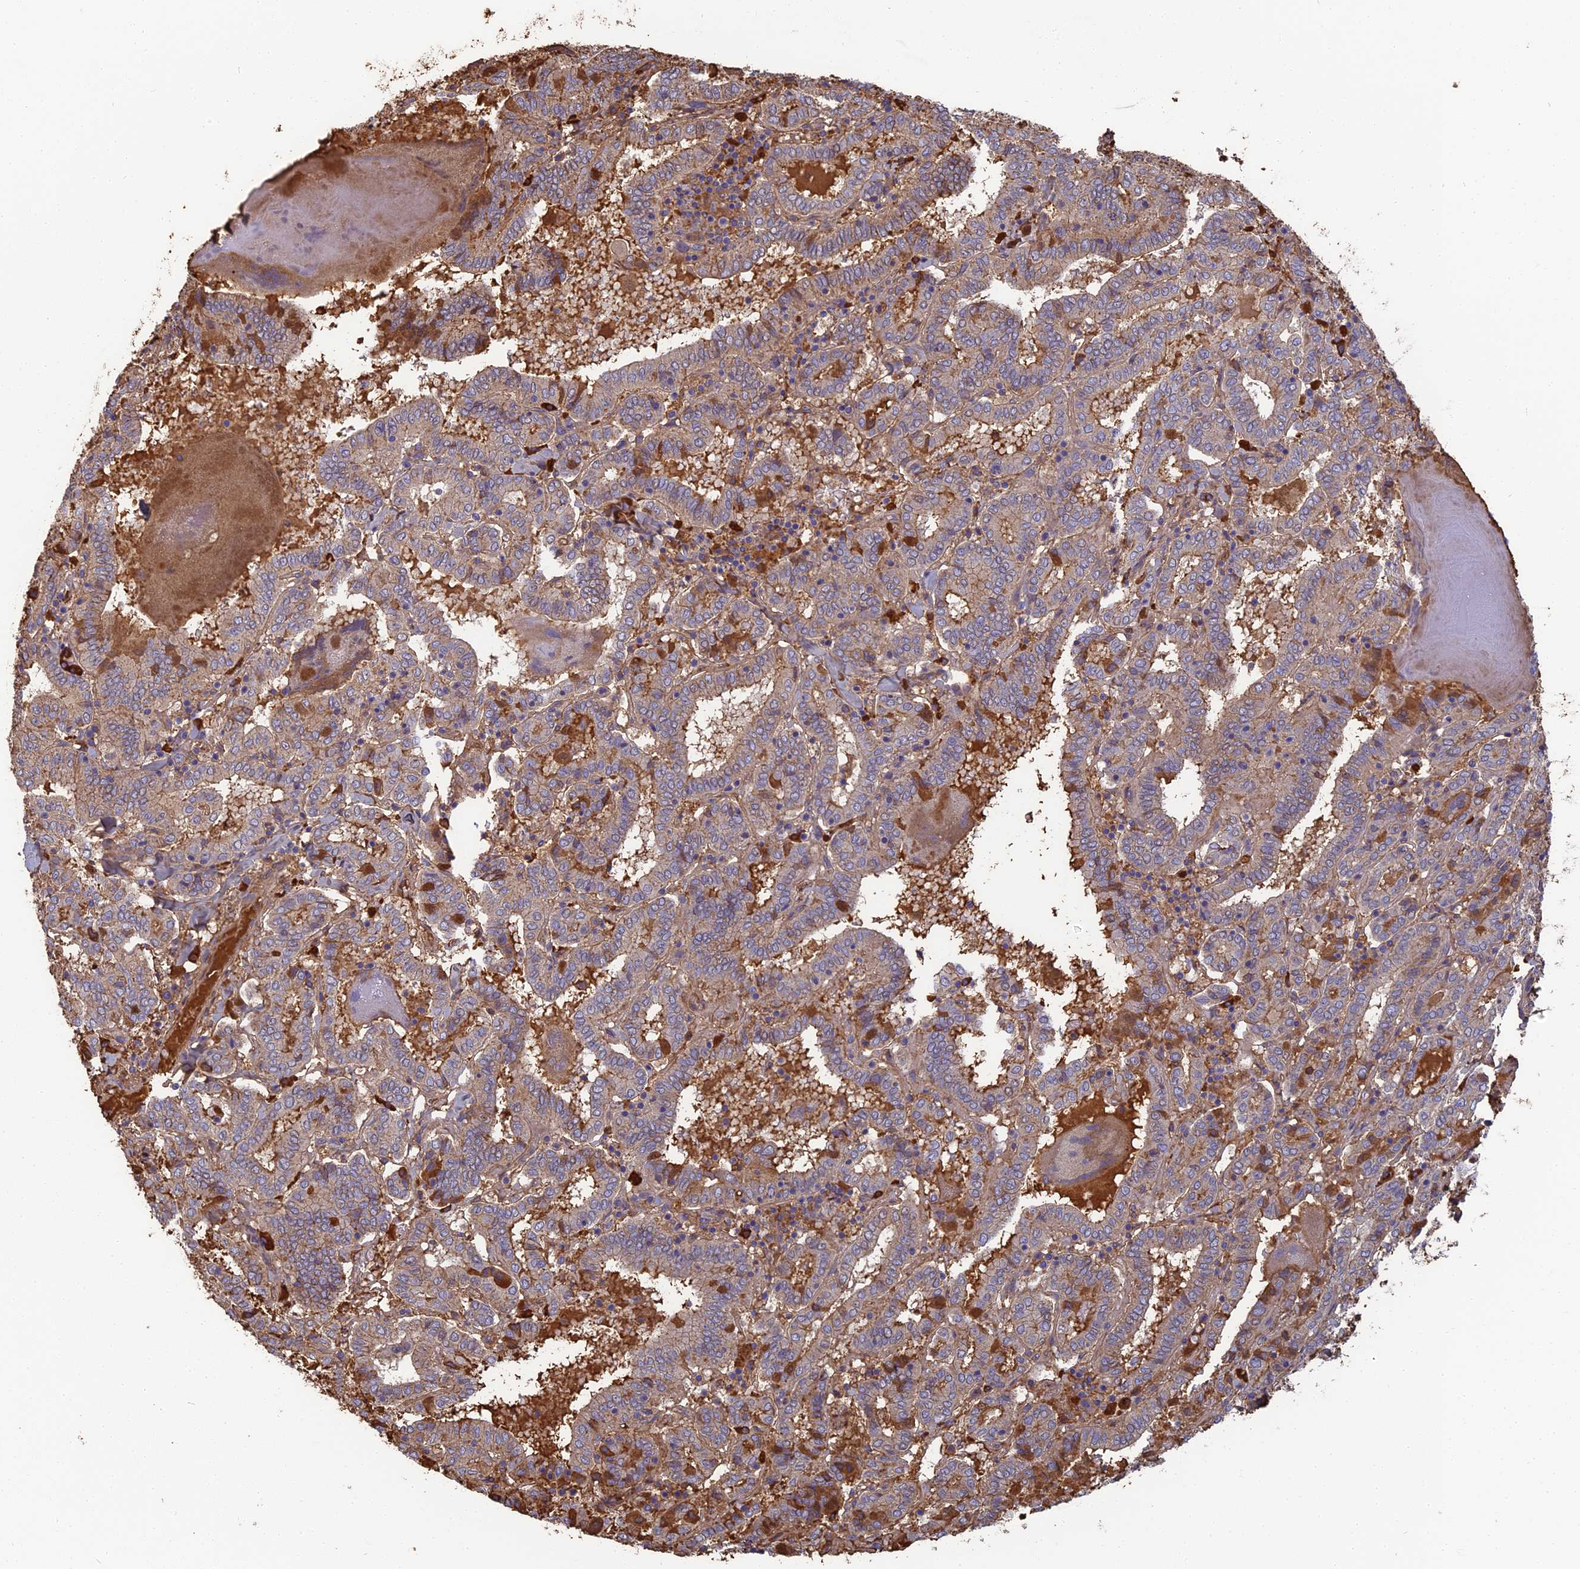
{"staining": {"intensity": "moderate", "quantity": "<25%", "location": "cytoplasmic/membranous"}, "tissue": "thyroid cancer", "cell_type": "Tumor cells", "image_type": "cancer", "snomed": [{"axis": "morphology", "description": "Papillary adenocarcinoma, NOS"}, {"axis": "topography", "description": "Thyroid gland"}], "caption": "Protein expression by immunohistochemistry (IHC) exhibits moderate cytoplasmic/membranous expression in about <25% of tumor cells in thyroid papillary adenocarcinoma.", "gene": "ERMAP", "patient": {"sex": "female", "age": 72}}